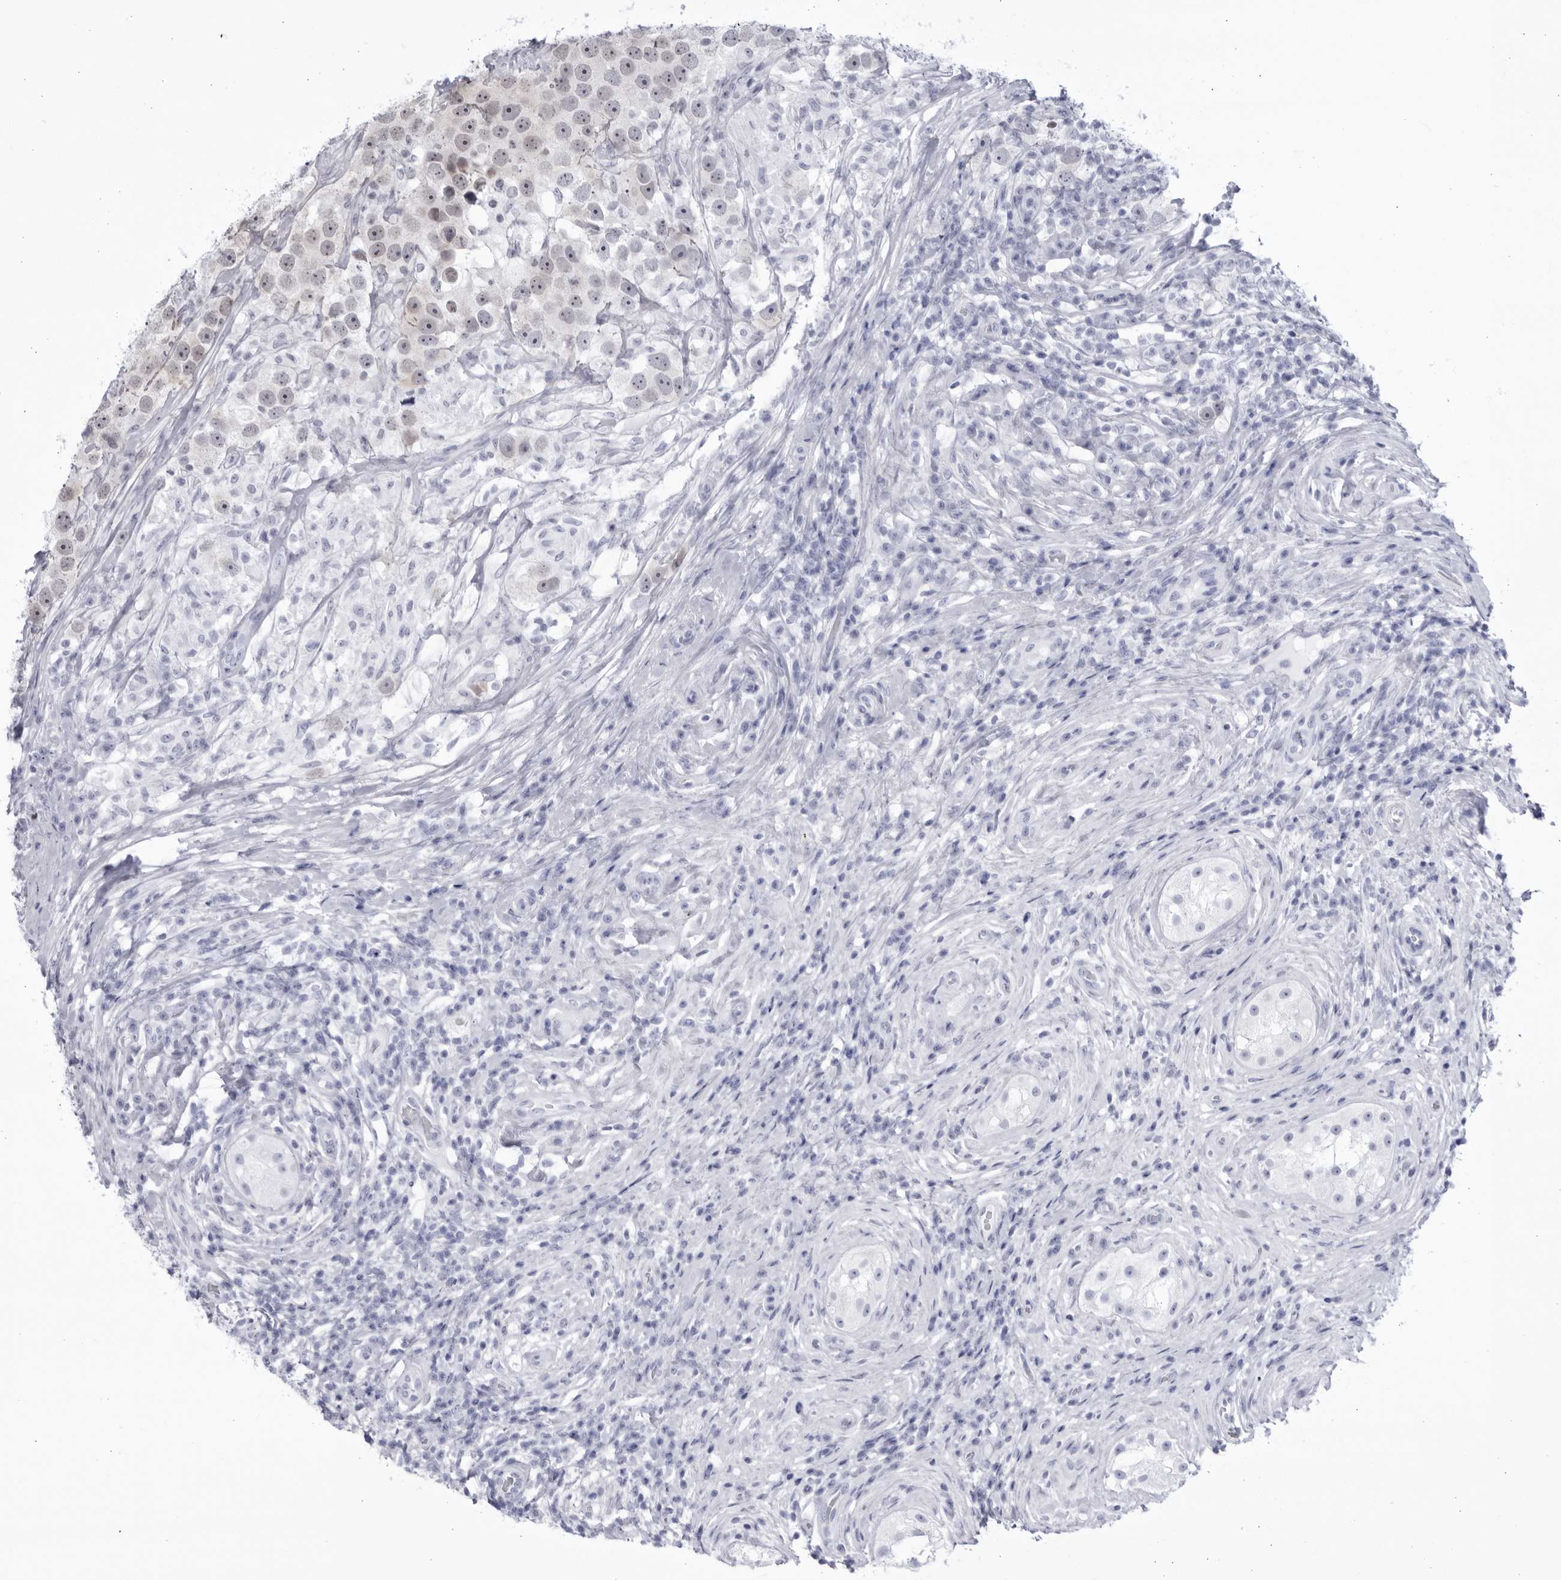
{"staining": {"intensity": "negative", "quantity": "none", "location": "none"}, "tissue": "testis cancer", "cell_type": "Tumor cells", "image_type": "cancer", "snomed": [{"axis": "morphology", "description": "Seminoma, NOS"}, {"axis": "topography", "description": "Testis"}], "caption": "Immunohistochemical staining of human testis seminoma demonstrates no significant positivity in tumor cells.", "gene": "CCDC181", "patient": {"sex": "male", "age": 49}}